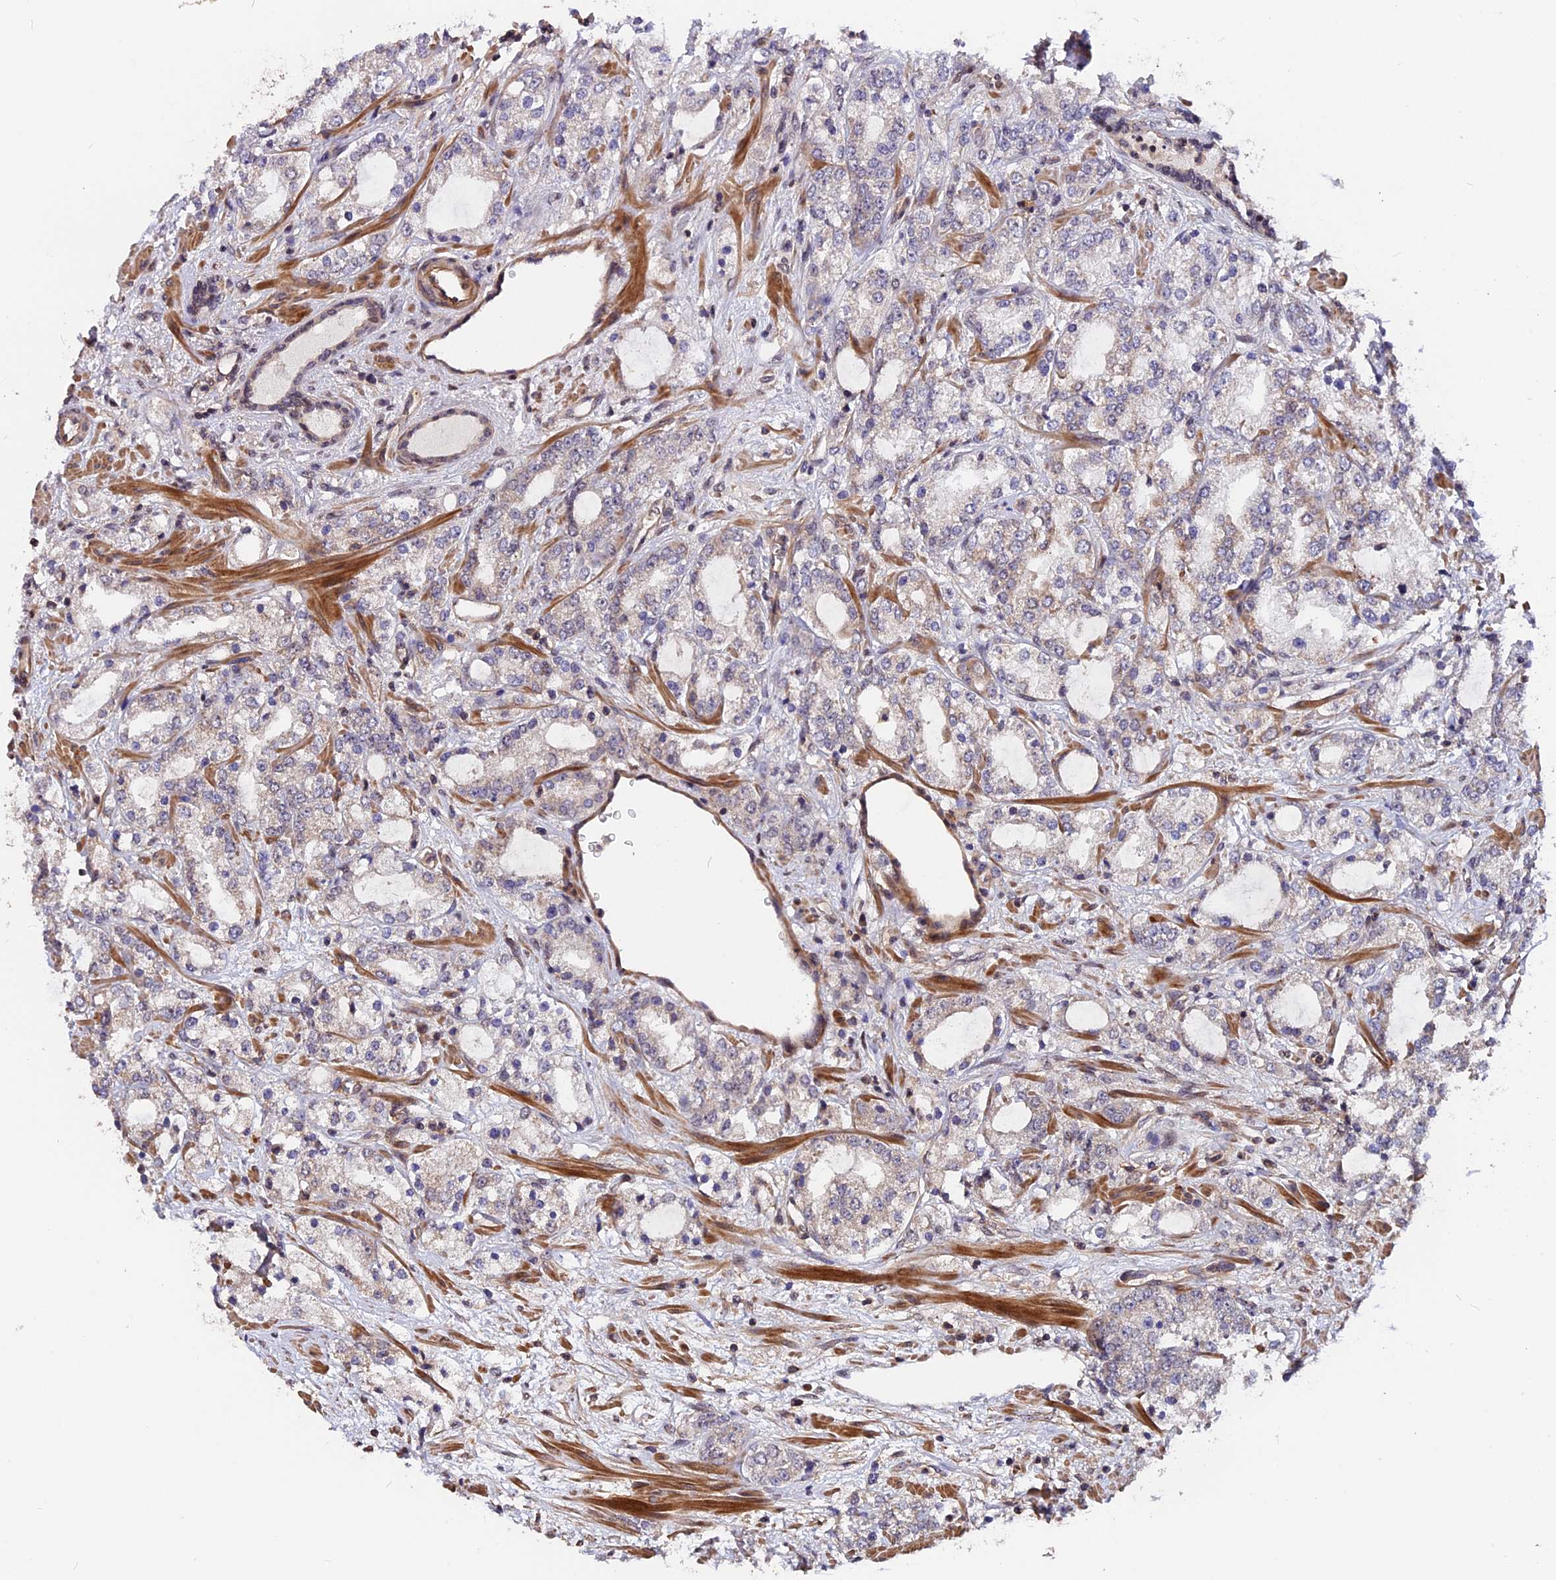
{"staining": {"intensity": "negative", "quantity": "none", "location": "none"}, "tissue": "prostate cancer", "cell_type": "Tumor cells", "image_type": "cancer", "snomed": [{"axis": "morphology", "description": "Adenocarcinoma, High grade"}, {"axis": "topography", "description": "Prostate"}], "caption": "Tumor cells are negative for protein expression in human high-grade adenocarcinoma (prostate).", "gene": "ZC3H10", "patient": {"sex": "male", "age": 64}}